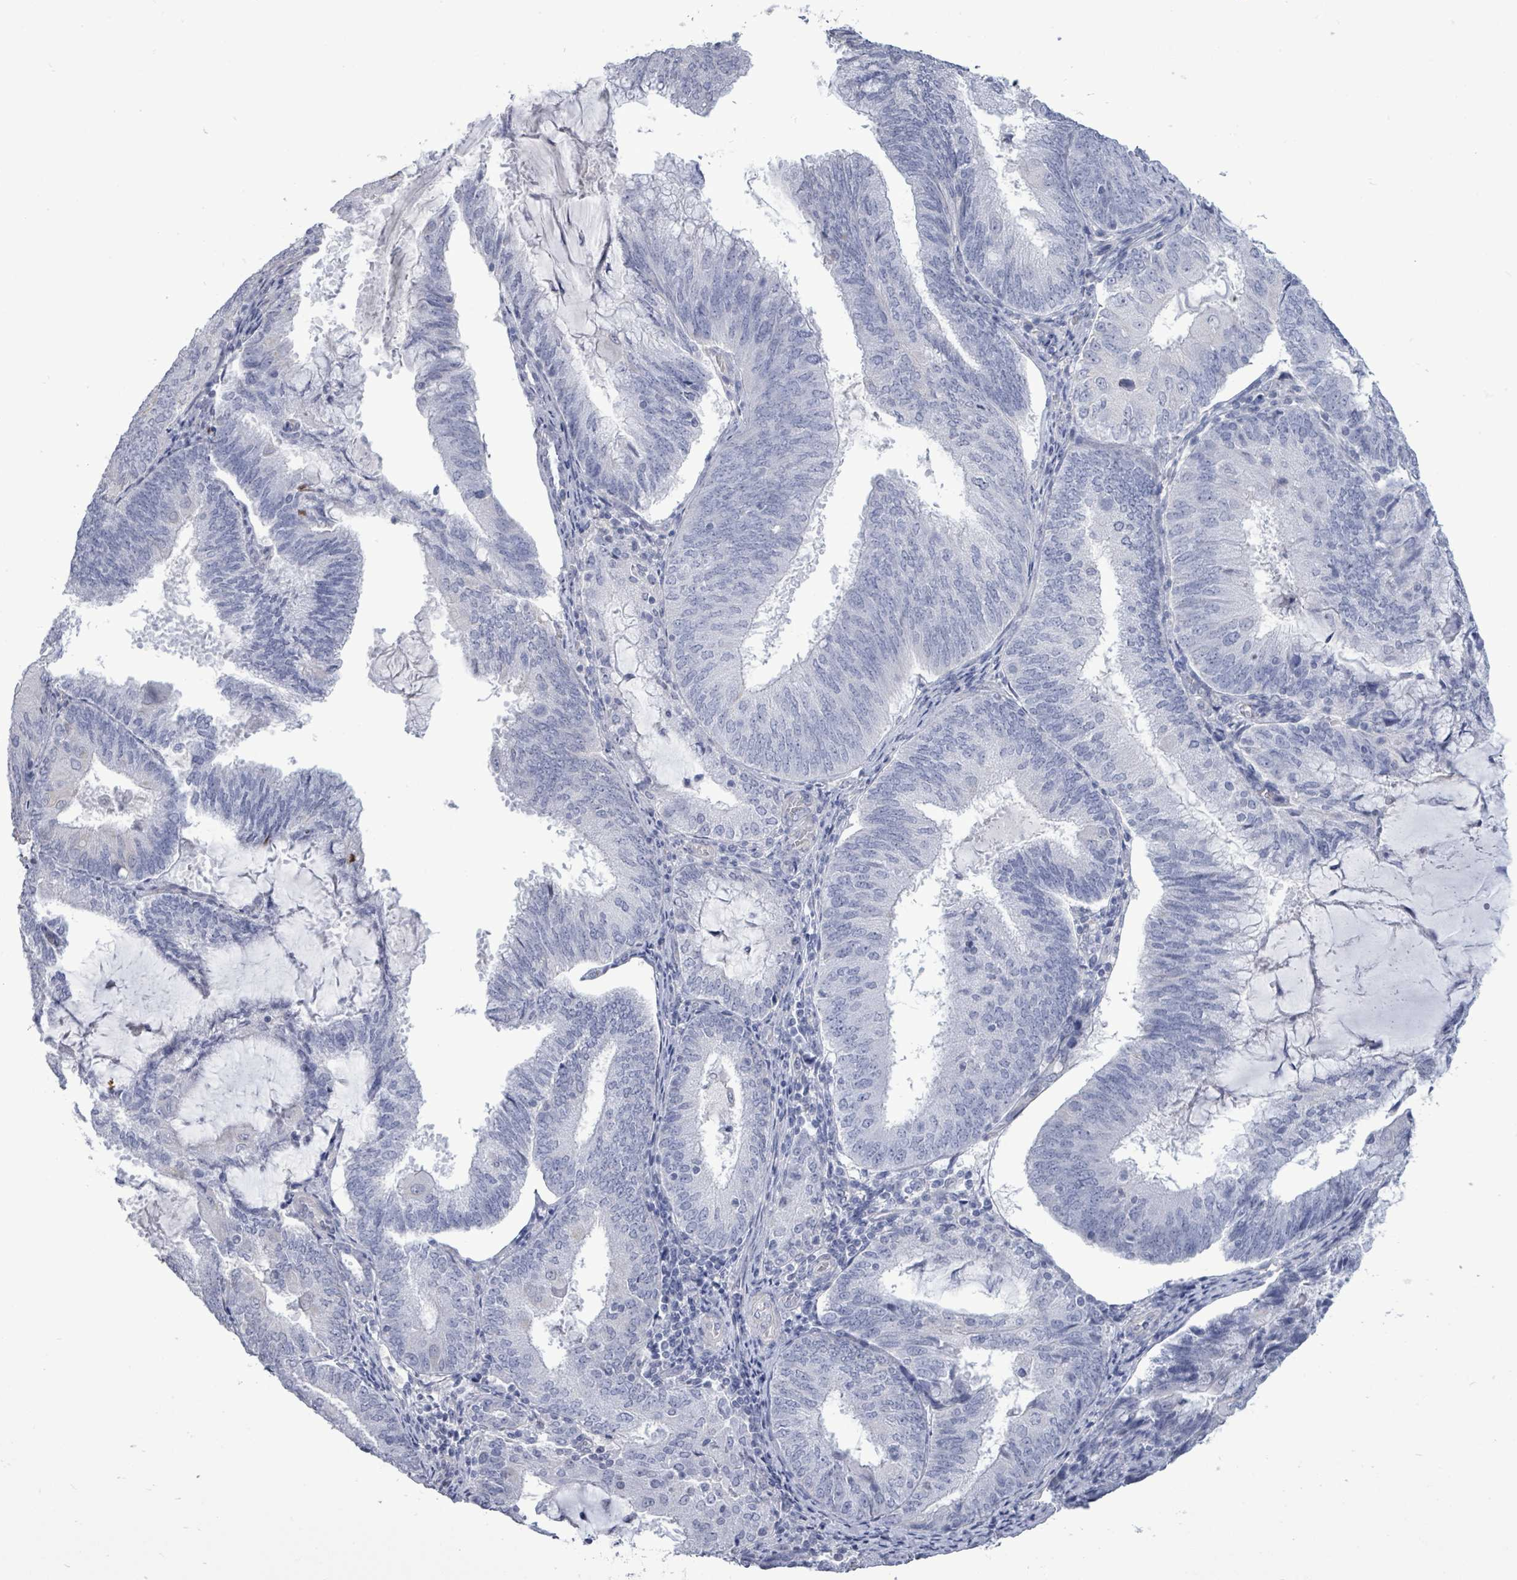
{"staining": {"intensity": "negative", "quantity": "none", "location": "none"}, "tissue": "endometrial cancer", "cell_type": "Tumor cells", "image_type": "cancer", "snomed": [{"axis": "morphology", "description": "Adenocarcinoma, NOS"}, {"axis": "topography", "description": "Endometrium"}], "caption": "Tumor cells are negative for protein expression in human adenocarcinoma (endometrial).", "gene": "CT45A5", "patient": {"sex": "female", "age": 81}}